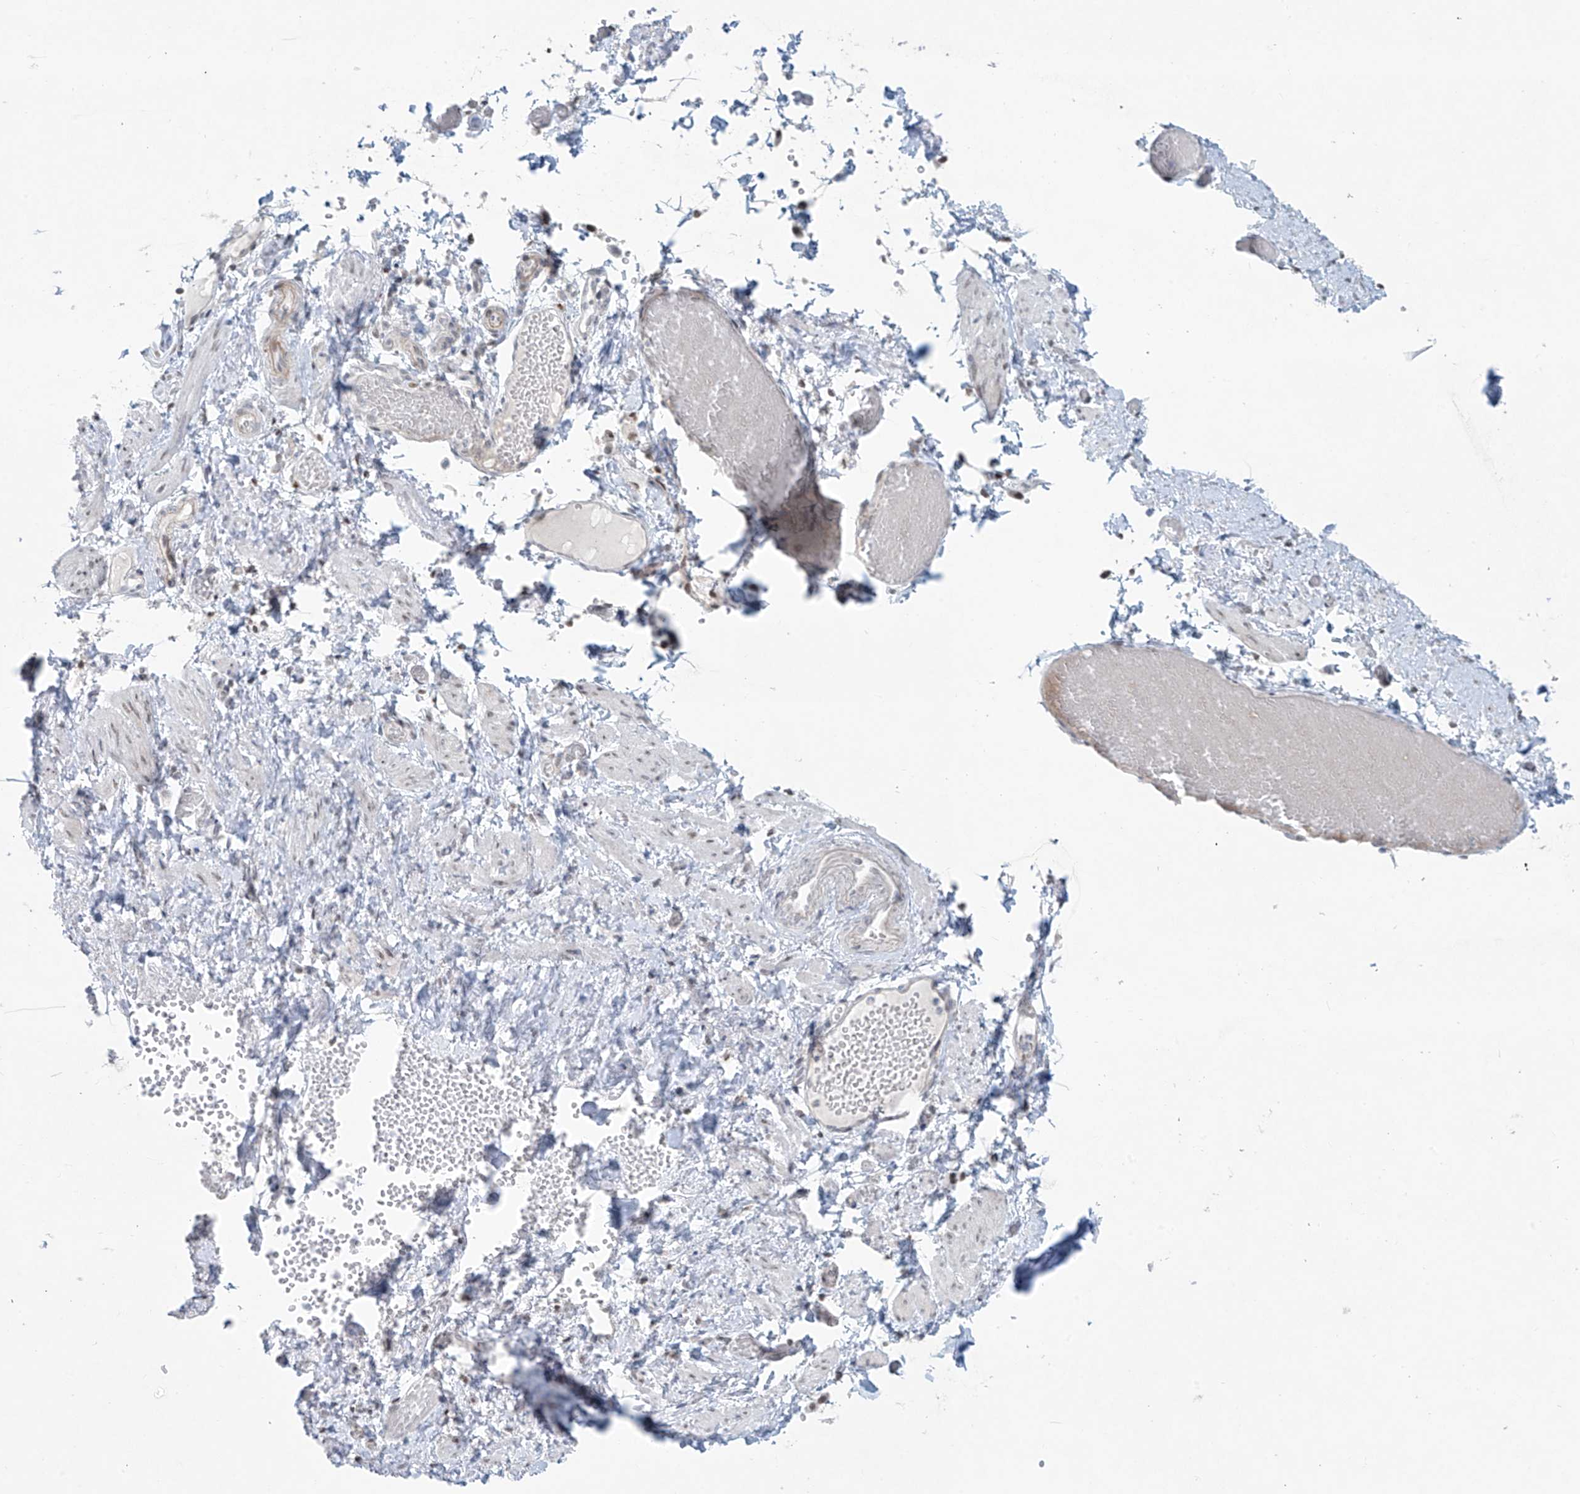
{"staining": {"intensity": "weak", "quantity": ">75%", "location": "cytoplasmic/membranous,nuclear"}, "tissue": "adipose tissue", "cell_type": "Adipocytes", "image_type": "normal", "snomed": [{"axis": "morphology", "description": "Normal tissue, NOS"}, {"axis": "topography", "description": "Smooth muscle"}, {"axis": "topography", "description": "Peripheral nerve tissue"}], "caption": "Adipose tissue stained with DAB immunohistochemistry (IHC) displays low levels of weak cytoplasmic/membranous,nuclear expression in approximately >75% of adipocytes.", "gene": "PPAT", "patient": {"sex": "female", "age": 39}}